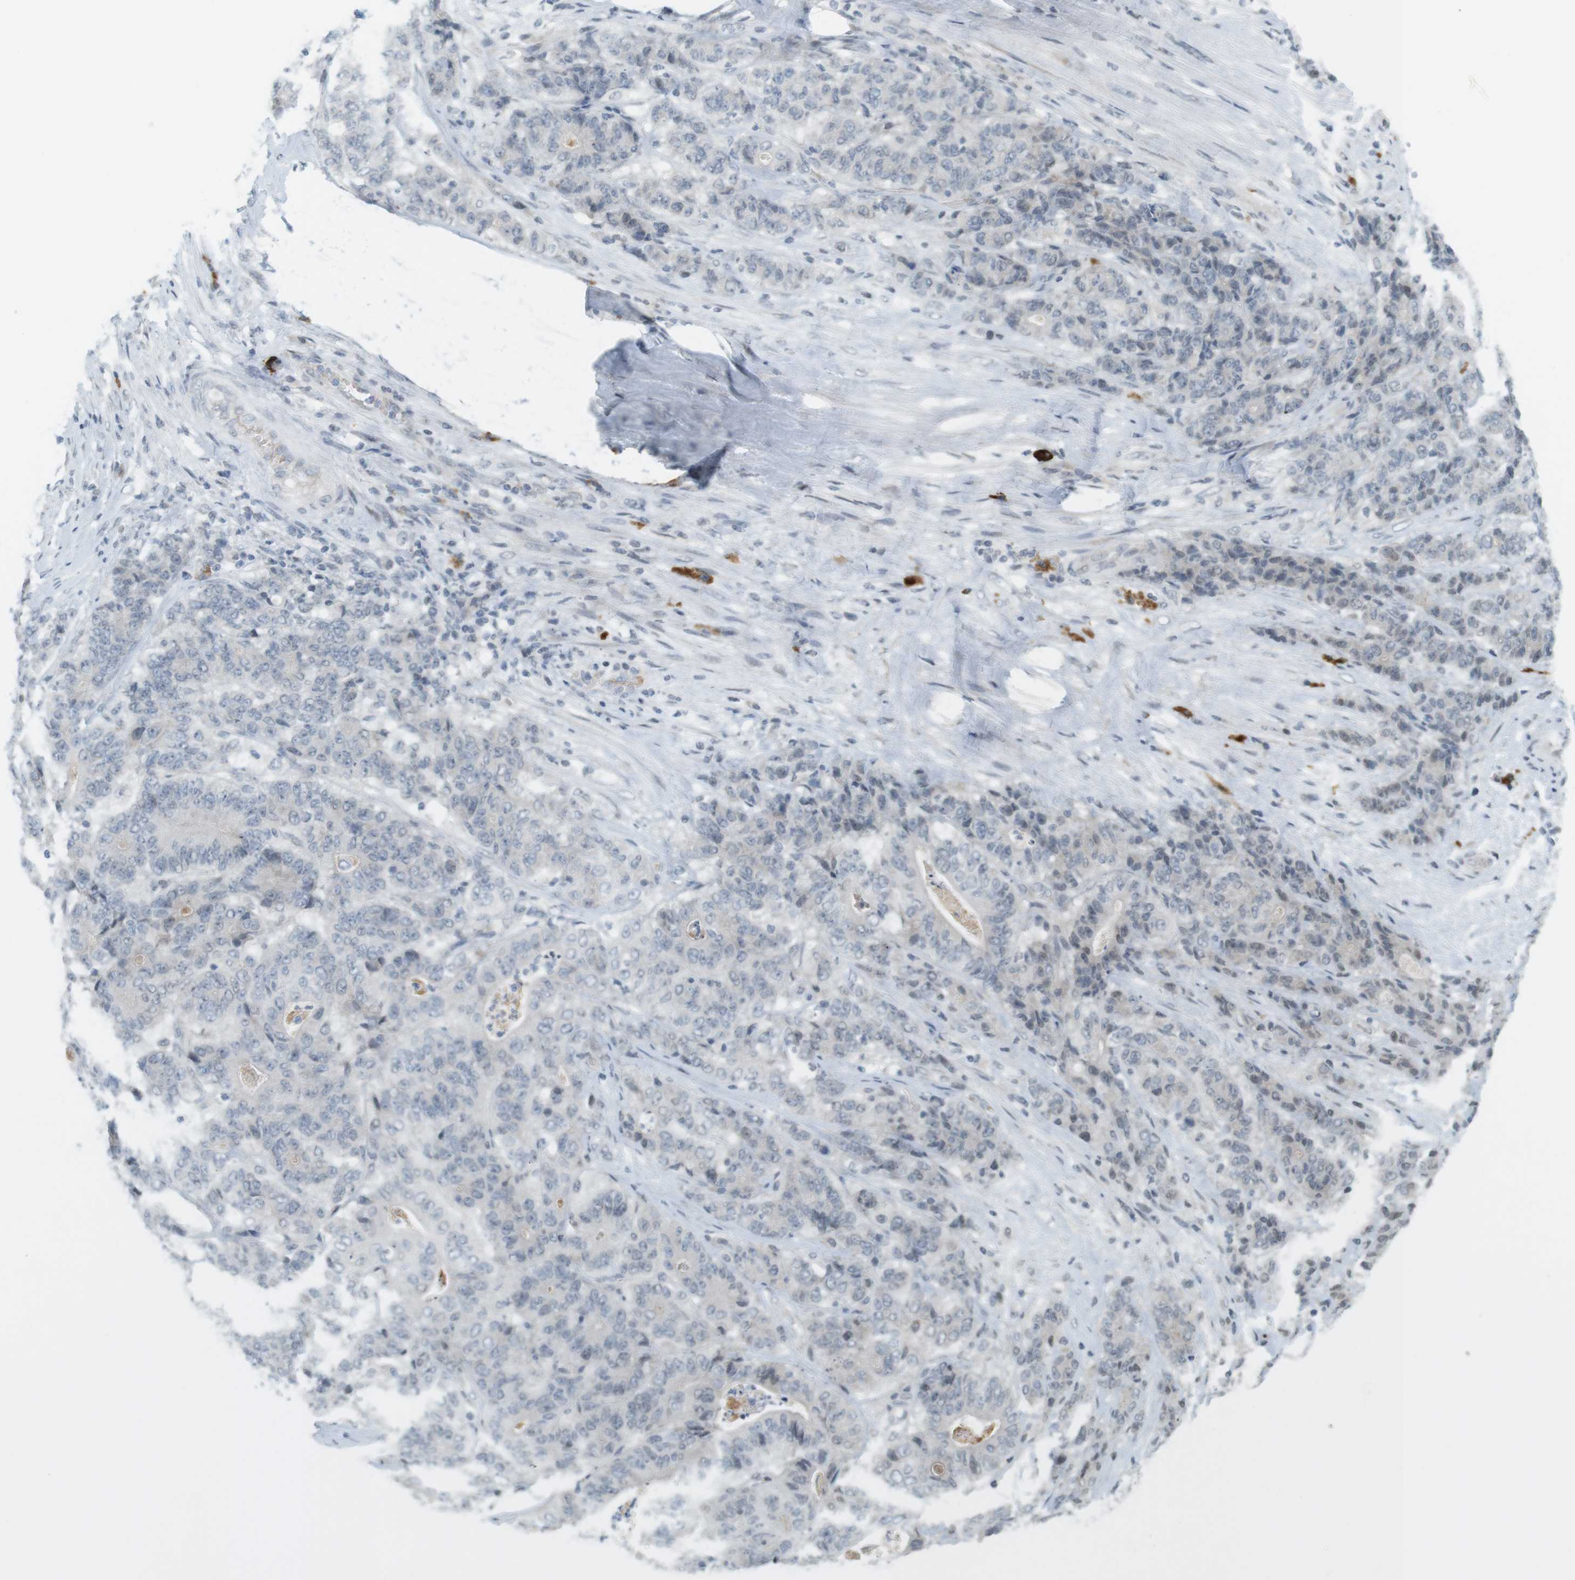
{"staining": {"intensity": "negative", "quantity": "none", "location": "none"}, "tissue": "stomach cancer", "cell_type": "Tumor cells", "image_type": "cancer", "snomed": [{"axis": "morphology", "description": "Adenocarcinoma, NOS"}, {"axis": "topography", "description": "Stomach"}], "caption": "Immunohistochemistry (IHC) photomicrograph of human stomach adenocarcinoma stained for a protein (brown), which reveals no positivity in tumor cells.", "gene": "DMC1", "patient": {"sex": "female", "age": 73}}